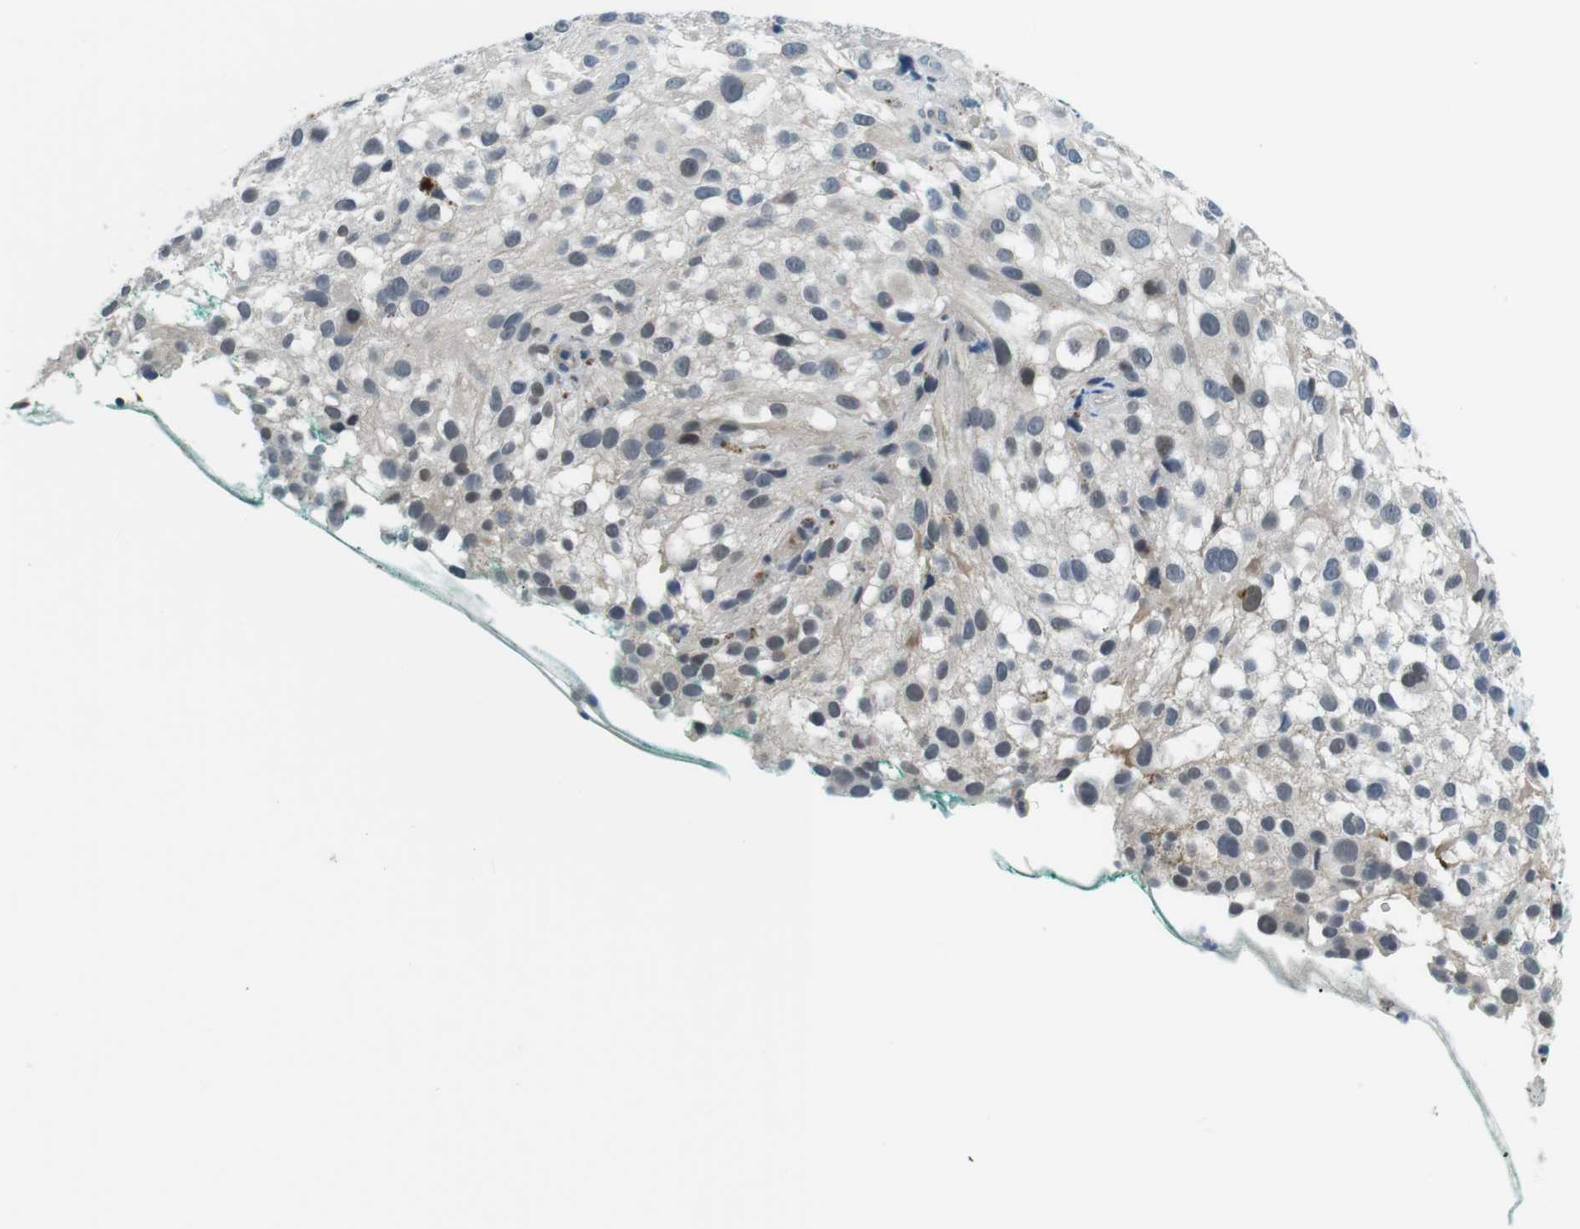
{"staining": {"intensity": "negative", "quantity": "none", "location": "none"}, "tissue": "melanoma", "cell_type": "Tumor cells", "image_type": "cancer", "snomed": [{"axis": "morphology", "description": "Necrosis, NOS"}, {"axis": "morphology", "description": "Malignant melanoma, NOS"}, {"axis": "topography", "description": "Skin"}], "caption": "Immunohistochemistry (IHC) histopathology image of neoplastic tissue: human malignant melanoma stained with DAB exhibits no significant protein expression in tumor cells.", "gene": "WSCD1", "patient": {"sex": "female", "age": 87}}